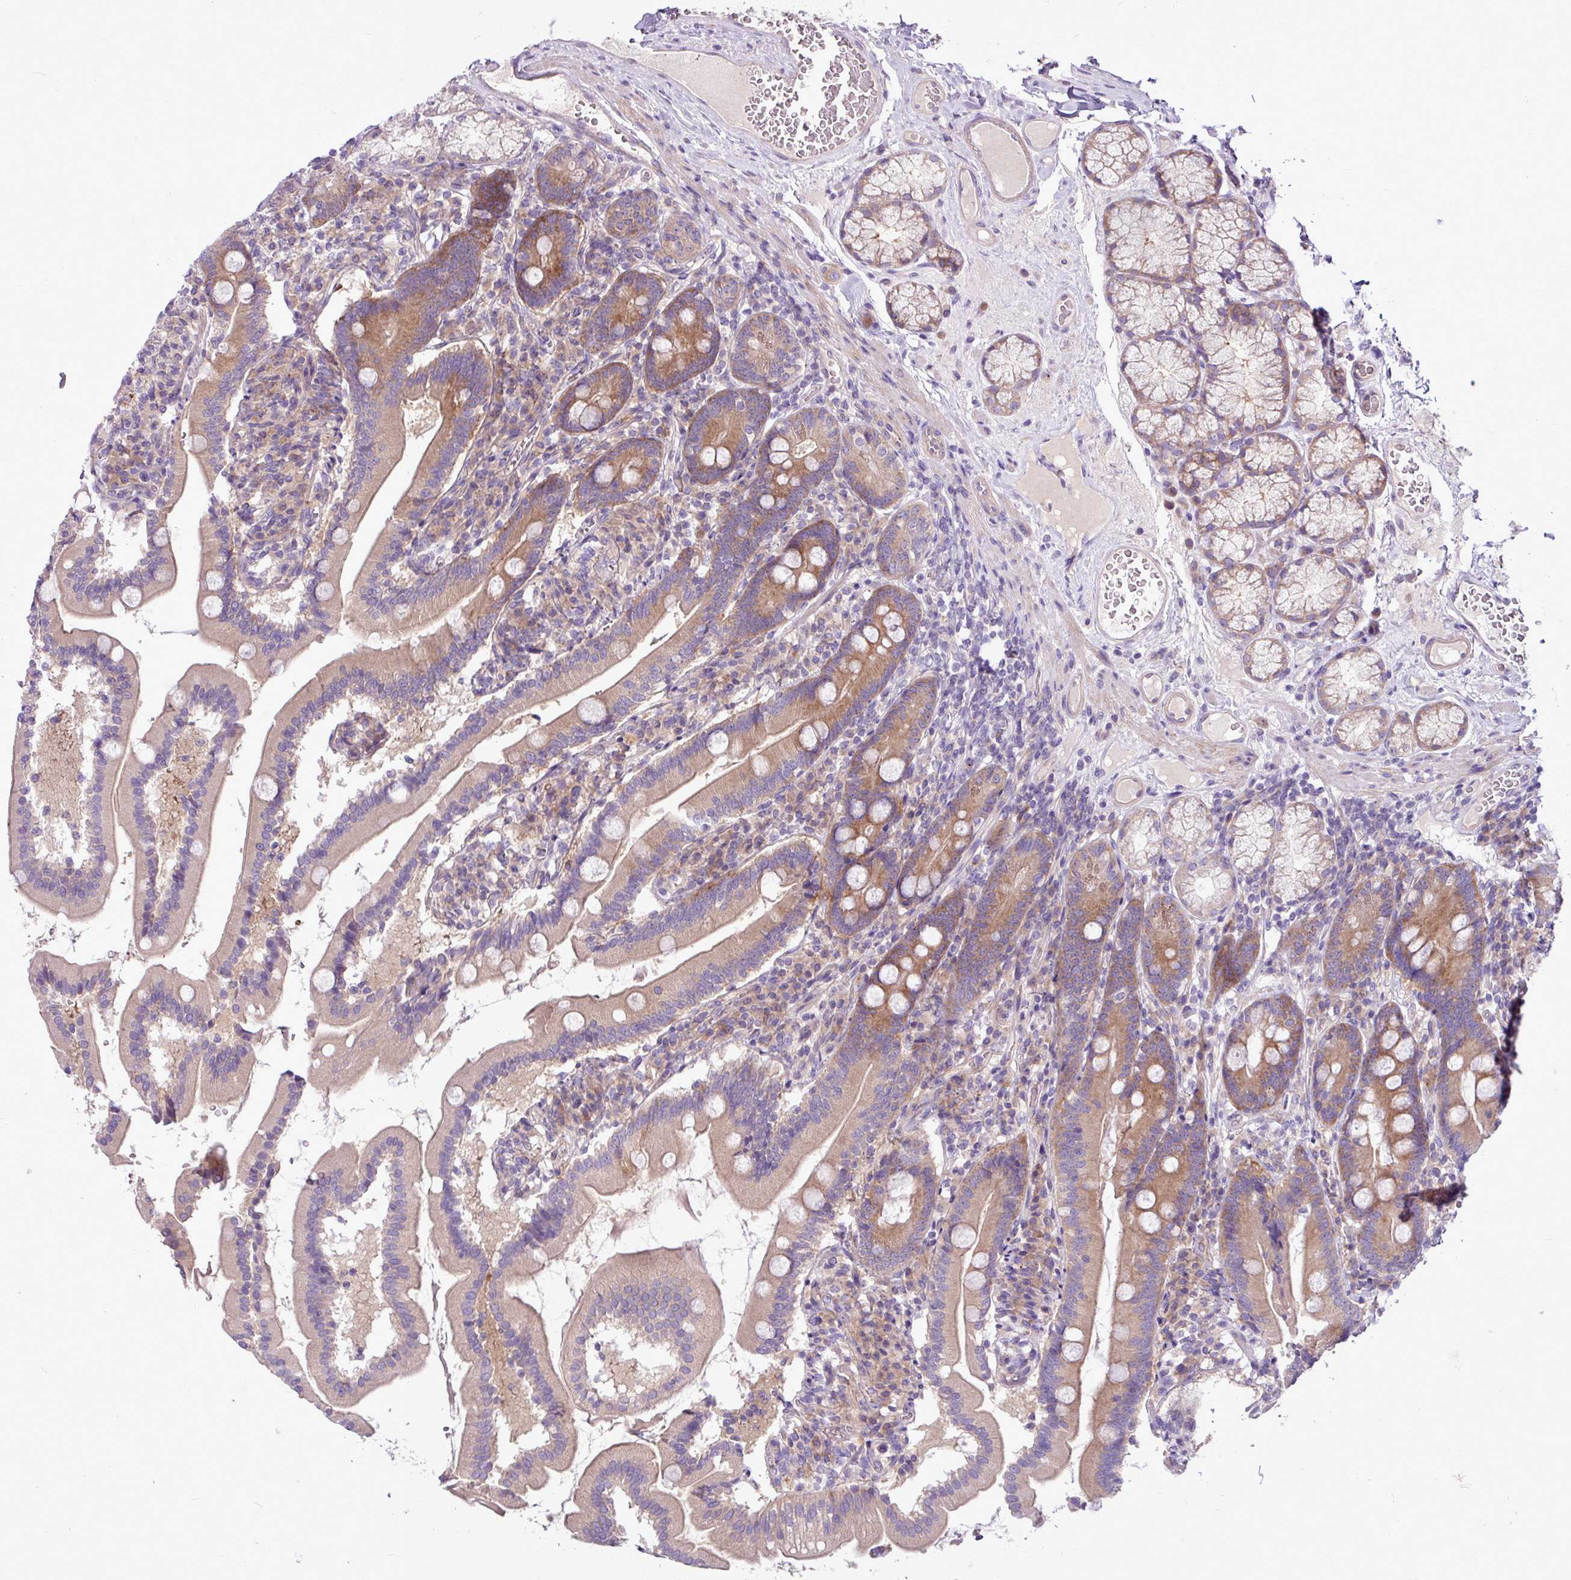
{"staining": {"intensity": "strong", "quantity": ">75%", "location": "cytoplasmic/membranous"}, "tissue": "duodenum", "cell_type": "Glandular cells", "image_type": "normal", "snomed": [{"axis": "morphology", "description": "Normal tissue, NOS"}, {"axis": "topography", "description": "Duodenum"}], "caption": "Immunohistochemical staining of benign human duodenum reveals strong cytoplasmic/membranous protein positivity in approximately >75% of glandular cells.", "gene": "MROH2A", "patient": {"sex": "female", "age": 67}}